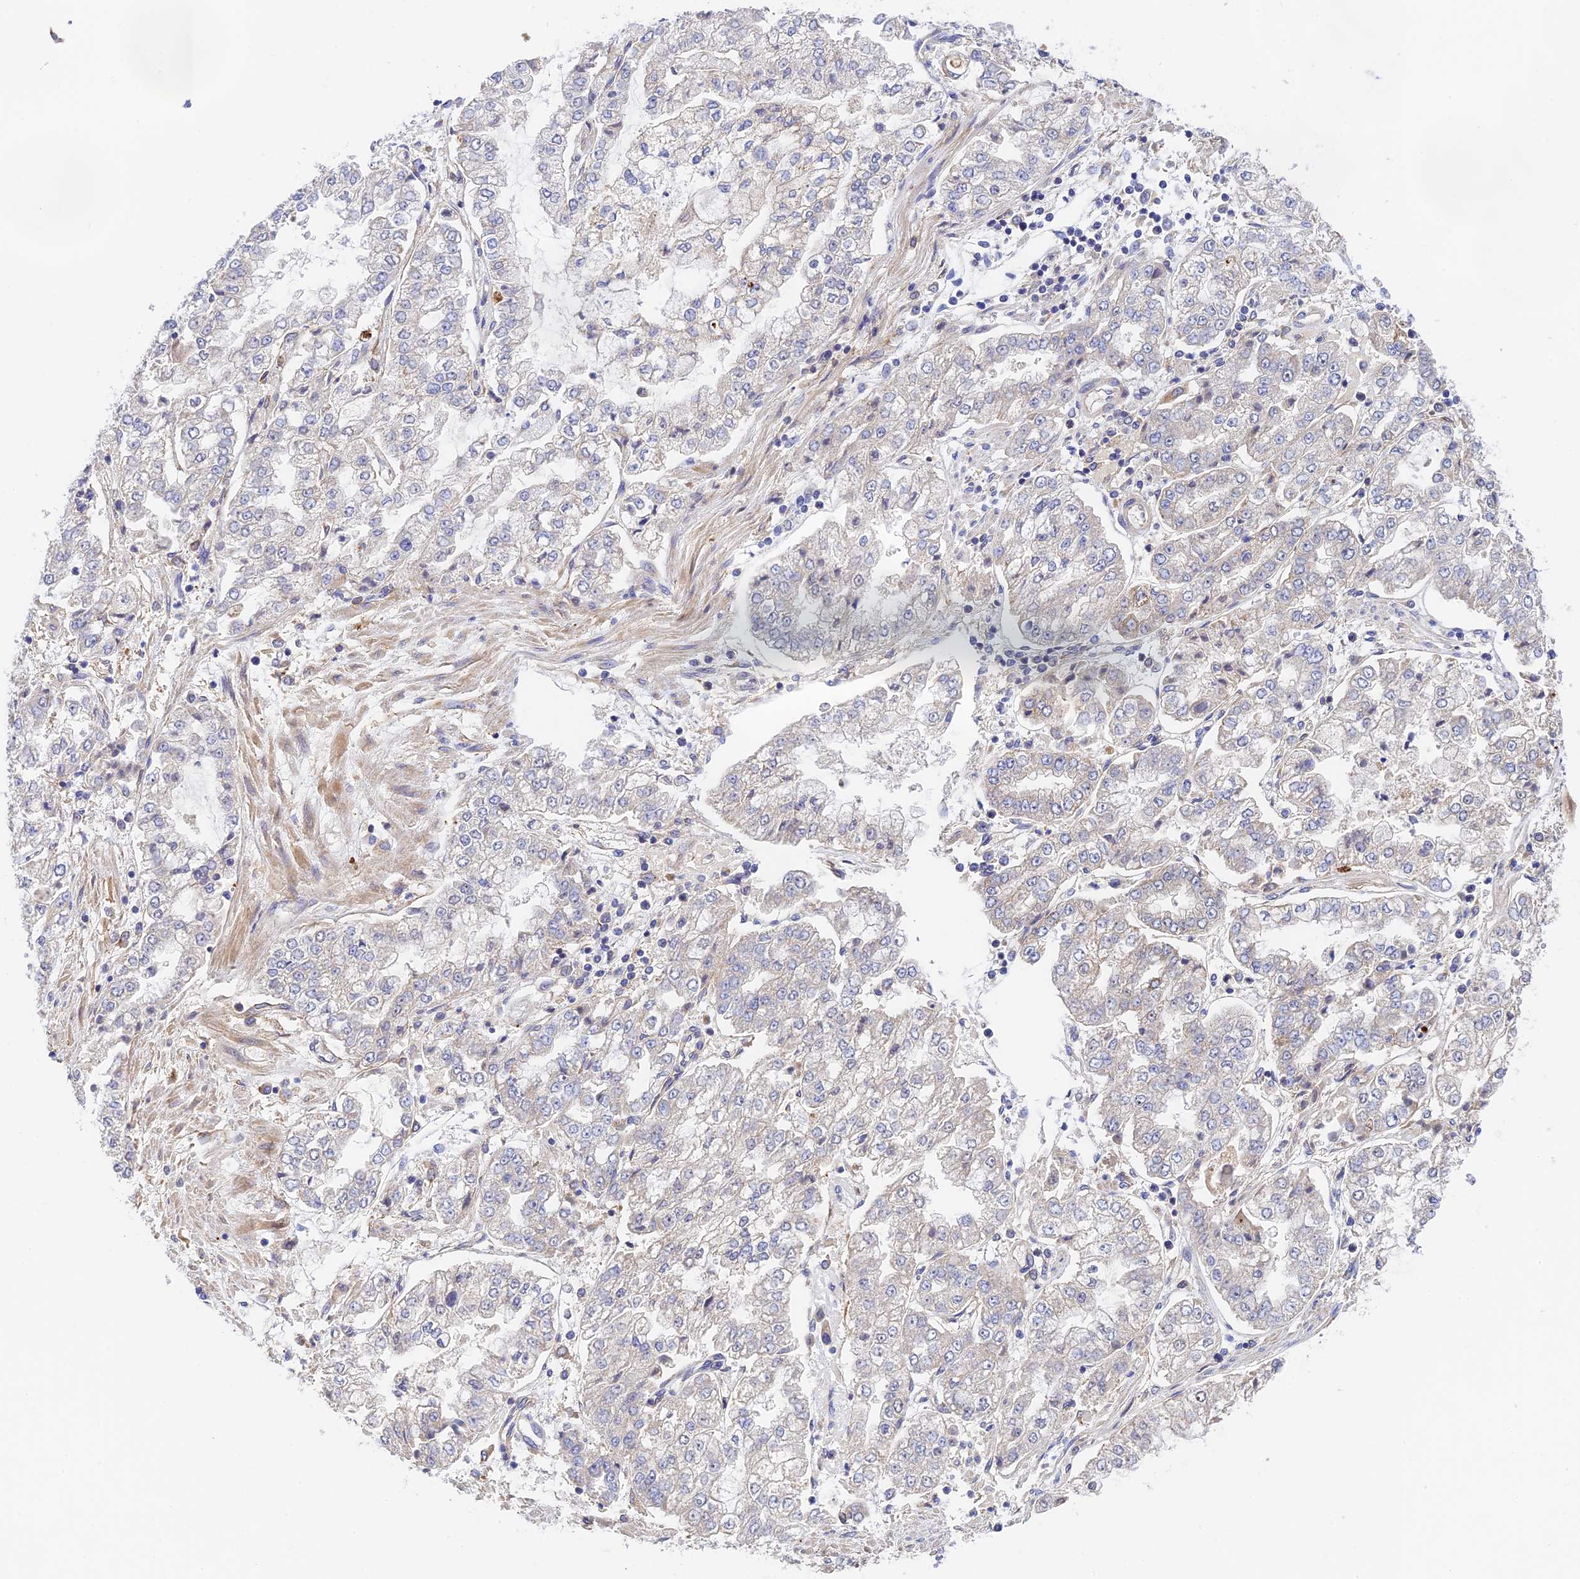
{"staining": {"intensity": "negative", "quantity": "none", "location": "none"}, "tissue": "stomach cancer", "cell_type": "Tumor cells", "image_type": "cancer", "snomed": [{"axis": "morphology", "description": "Adenocarcinoma, NOS"}, {"axis": "topography", "description": "Stomach"}], "caption": "Photomicrograph shows no protein positivity in tumor cells of stomach cancer tissue.", "gene": "RANBP6", "patient": {"sex": "male", "age": 76}}